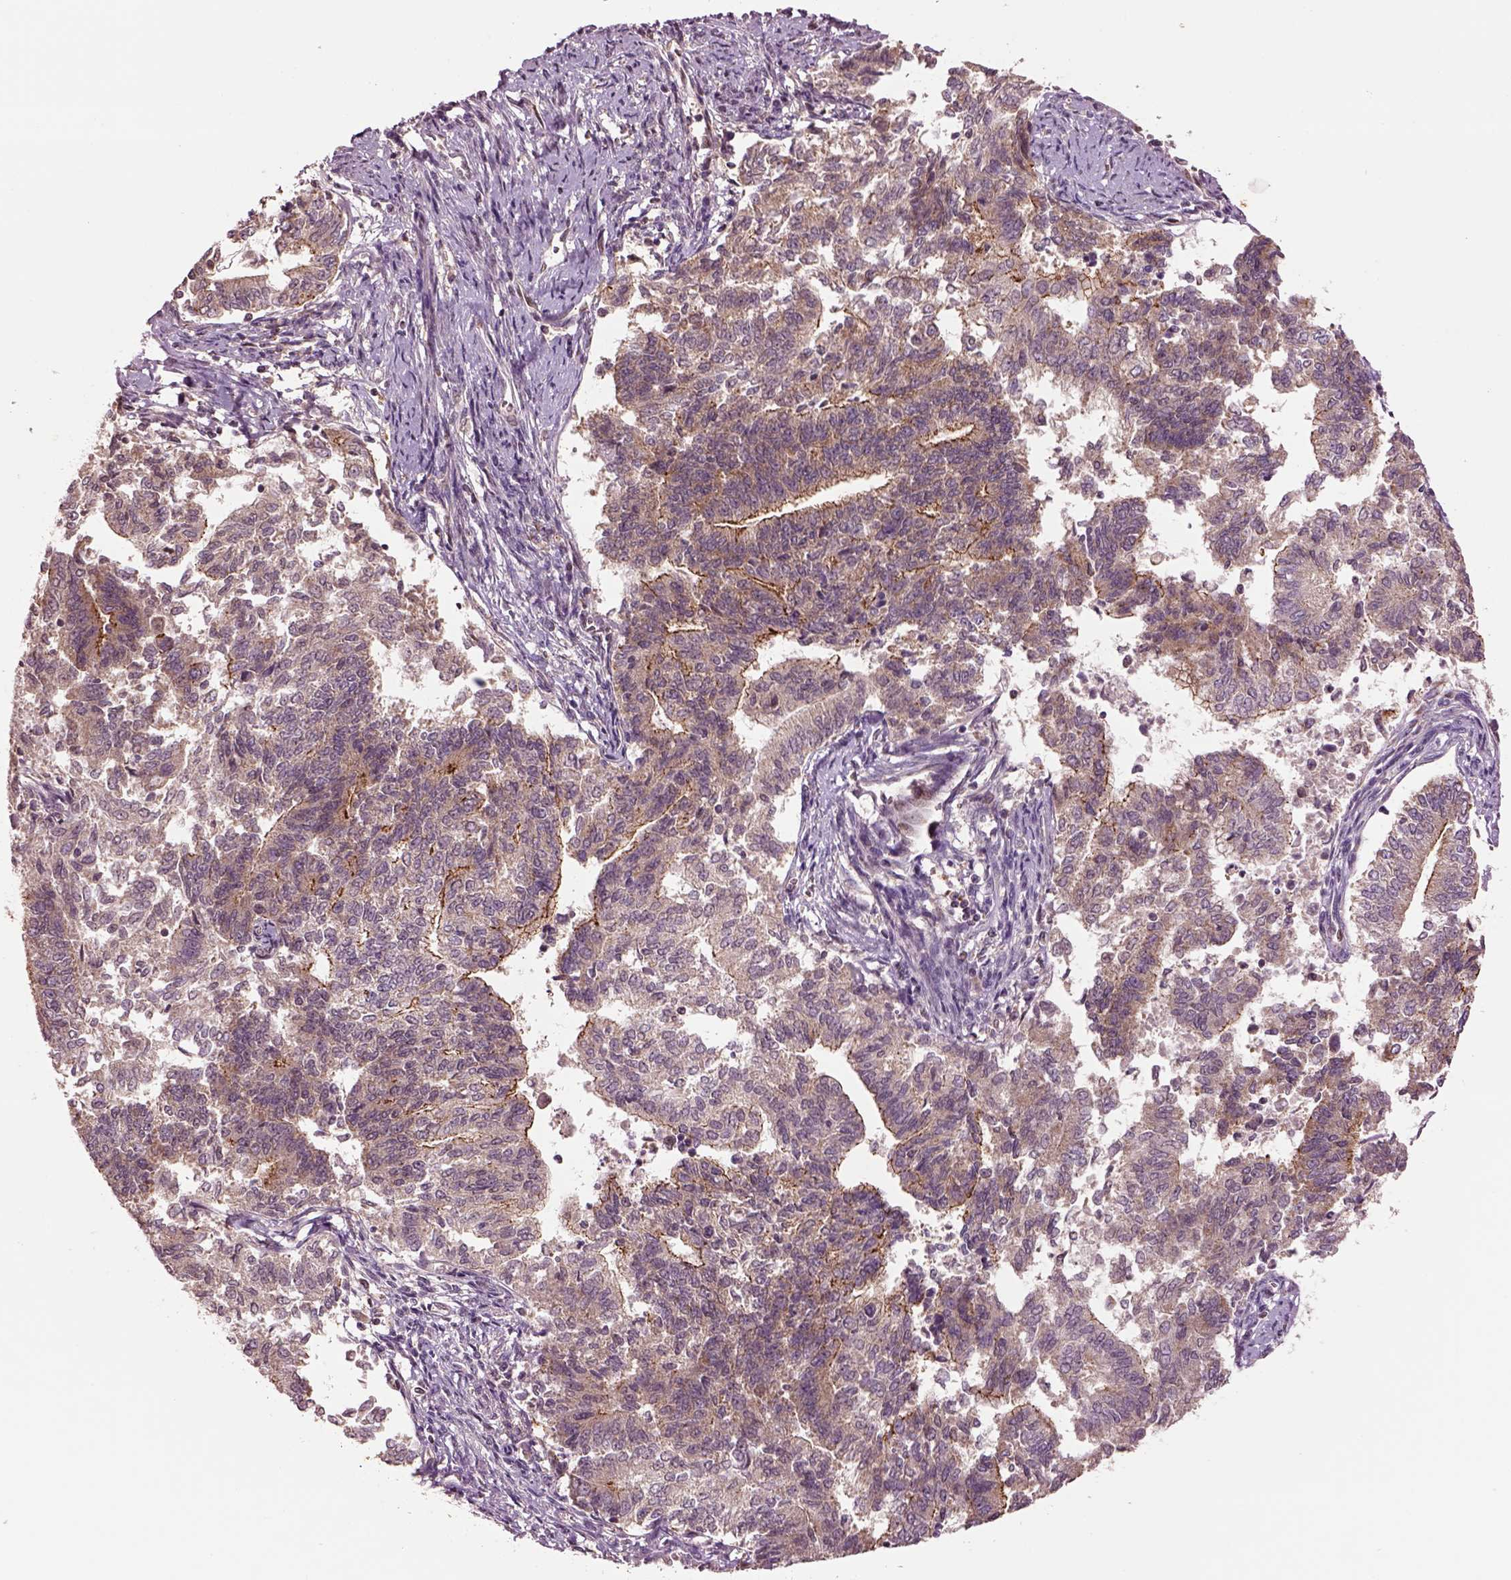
{"staining": {"intensity": "moderate", "quantity": "25%-75%", "location": "cytoplasmic/membranous"}, "tissue": "endometrial cancer", "cell_type": "Tumor cells", "image_type": "cancer", "snomed": [{"axis": "morphology", "description": "Adenocarcinoma, NOS"}, {"axis": "topography", "description": "Endometrium"}], "caption": "Moderate cytoplasmic/membranous protein positivity is present in approximately 25%-75% of tumor cells in endometrial adenocarcinoma. The protein of interest is shown in brown color, while the nuclei are stained blue.", "gene": "MTHFS", "patient": {"sex": "female", "age": 65}}